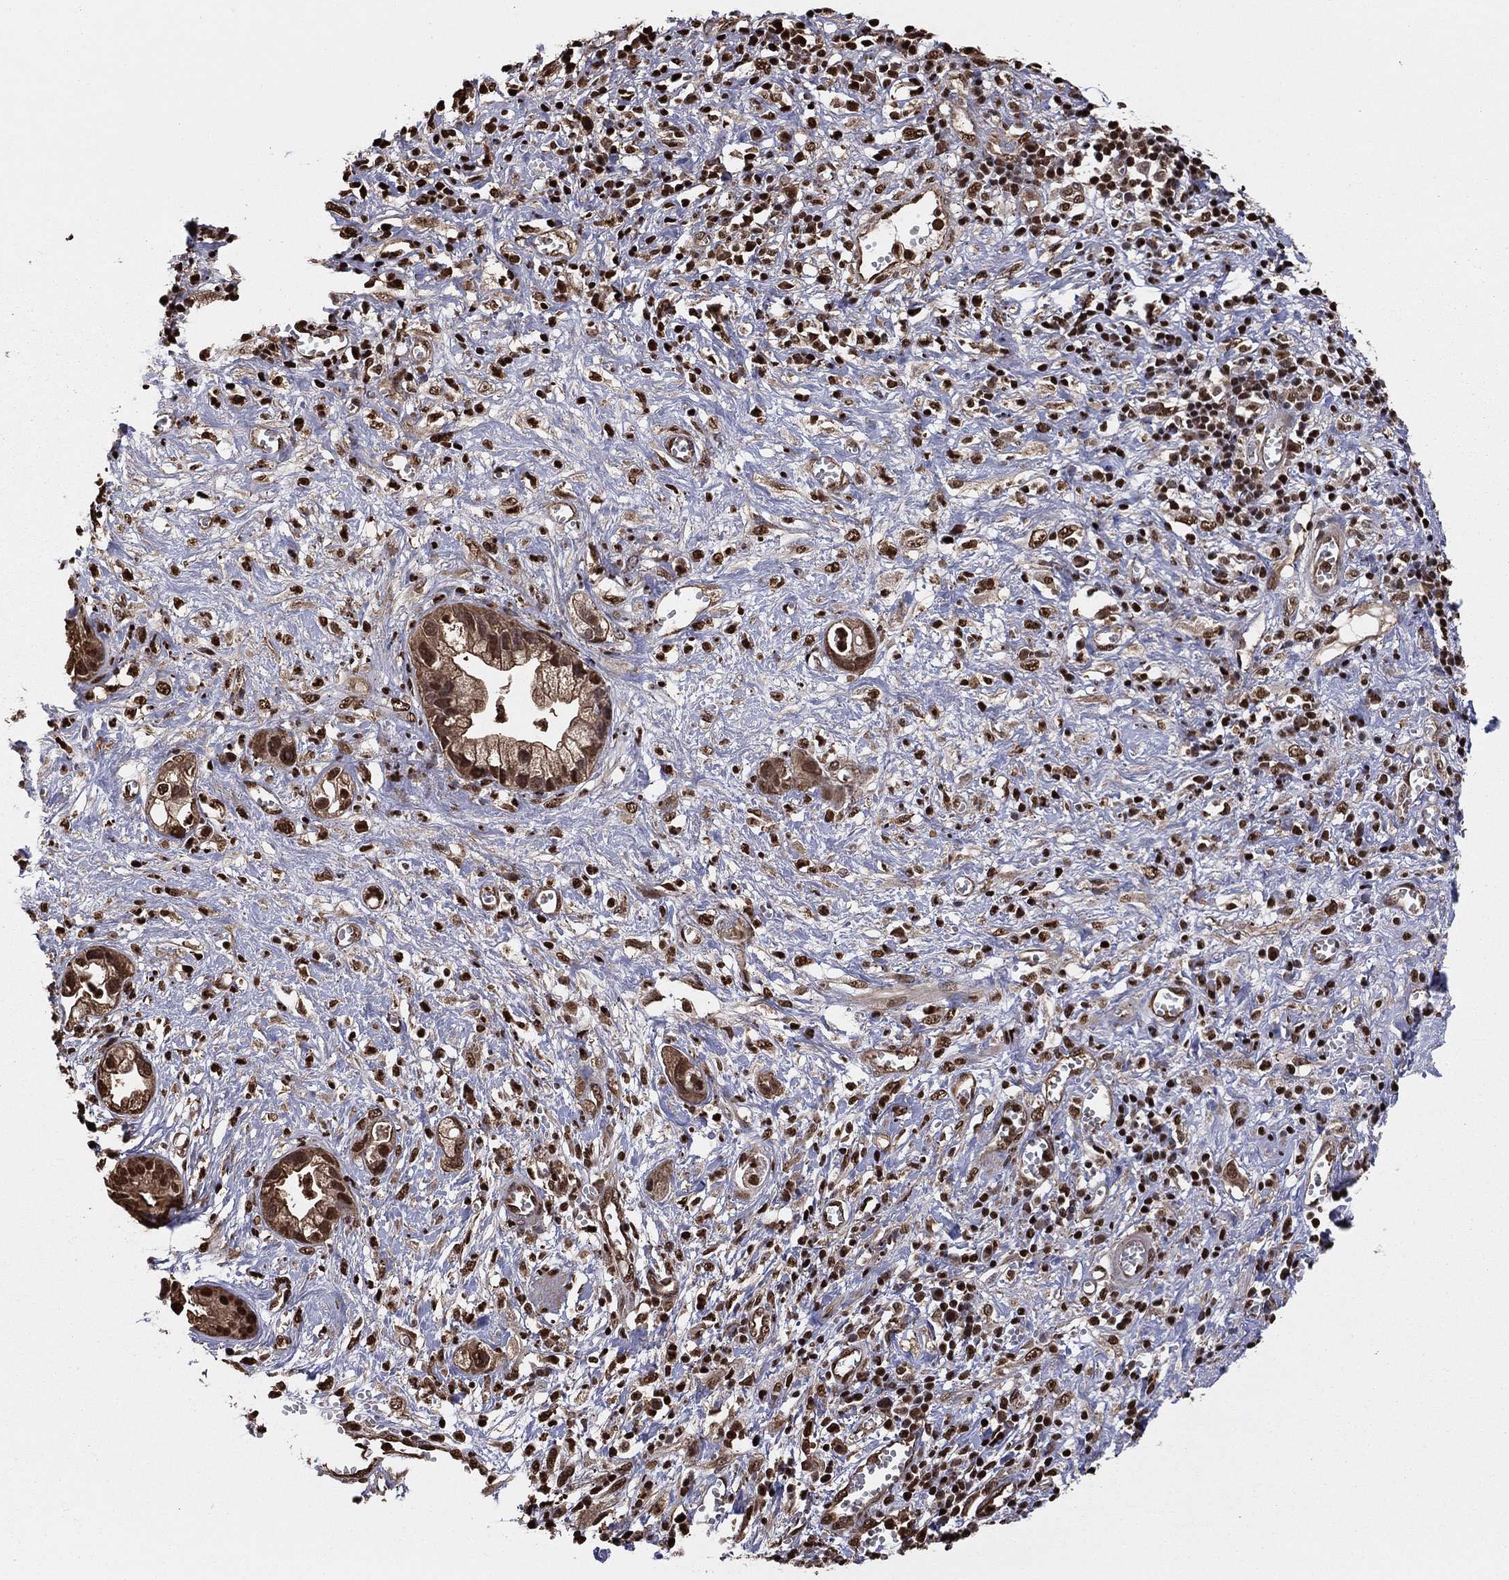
{"staining": {"intensity": "strong", "quantity": "25%-75%", "location": "cytoplasmic/membranous,nuclear"}, "tissue": "pancreatic cancer", "cell_type": "Tumor cells", "image_type": "cancer", "snomed": [{"axis": "morphology", "description": "Adenocarcinoma, NOS"}, {"axis": "topography", "description": "Pancreas"}], "caption": "Protein staining of pancreatic adenocarcinoma tissue exhibits strong cytoplasmic/membranous and nuclear expression in about 25%-75% of tumor cells.", "gene": "GAPDH", "patient": {"sex": "female", "age": 73}}